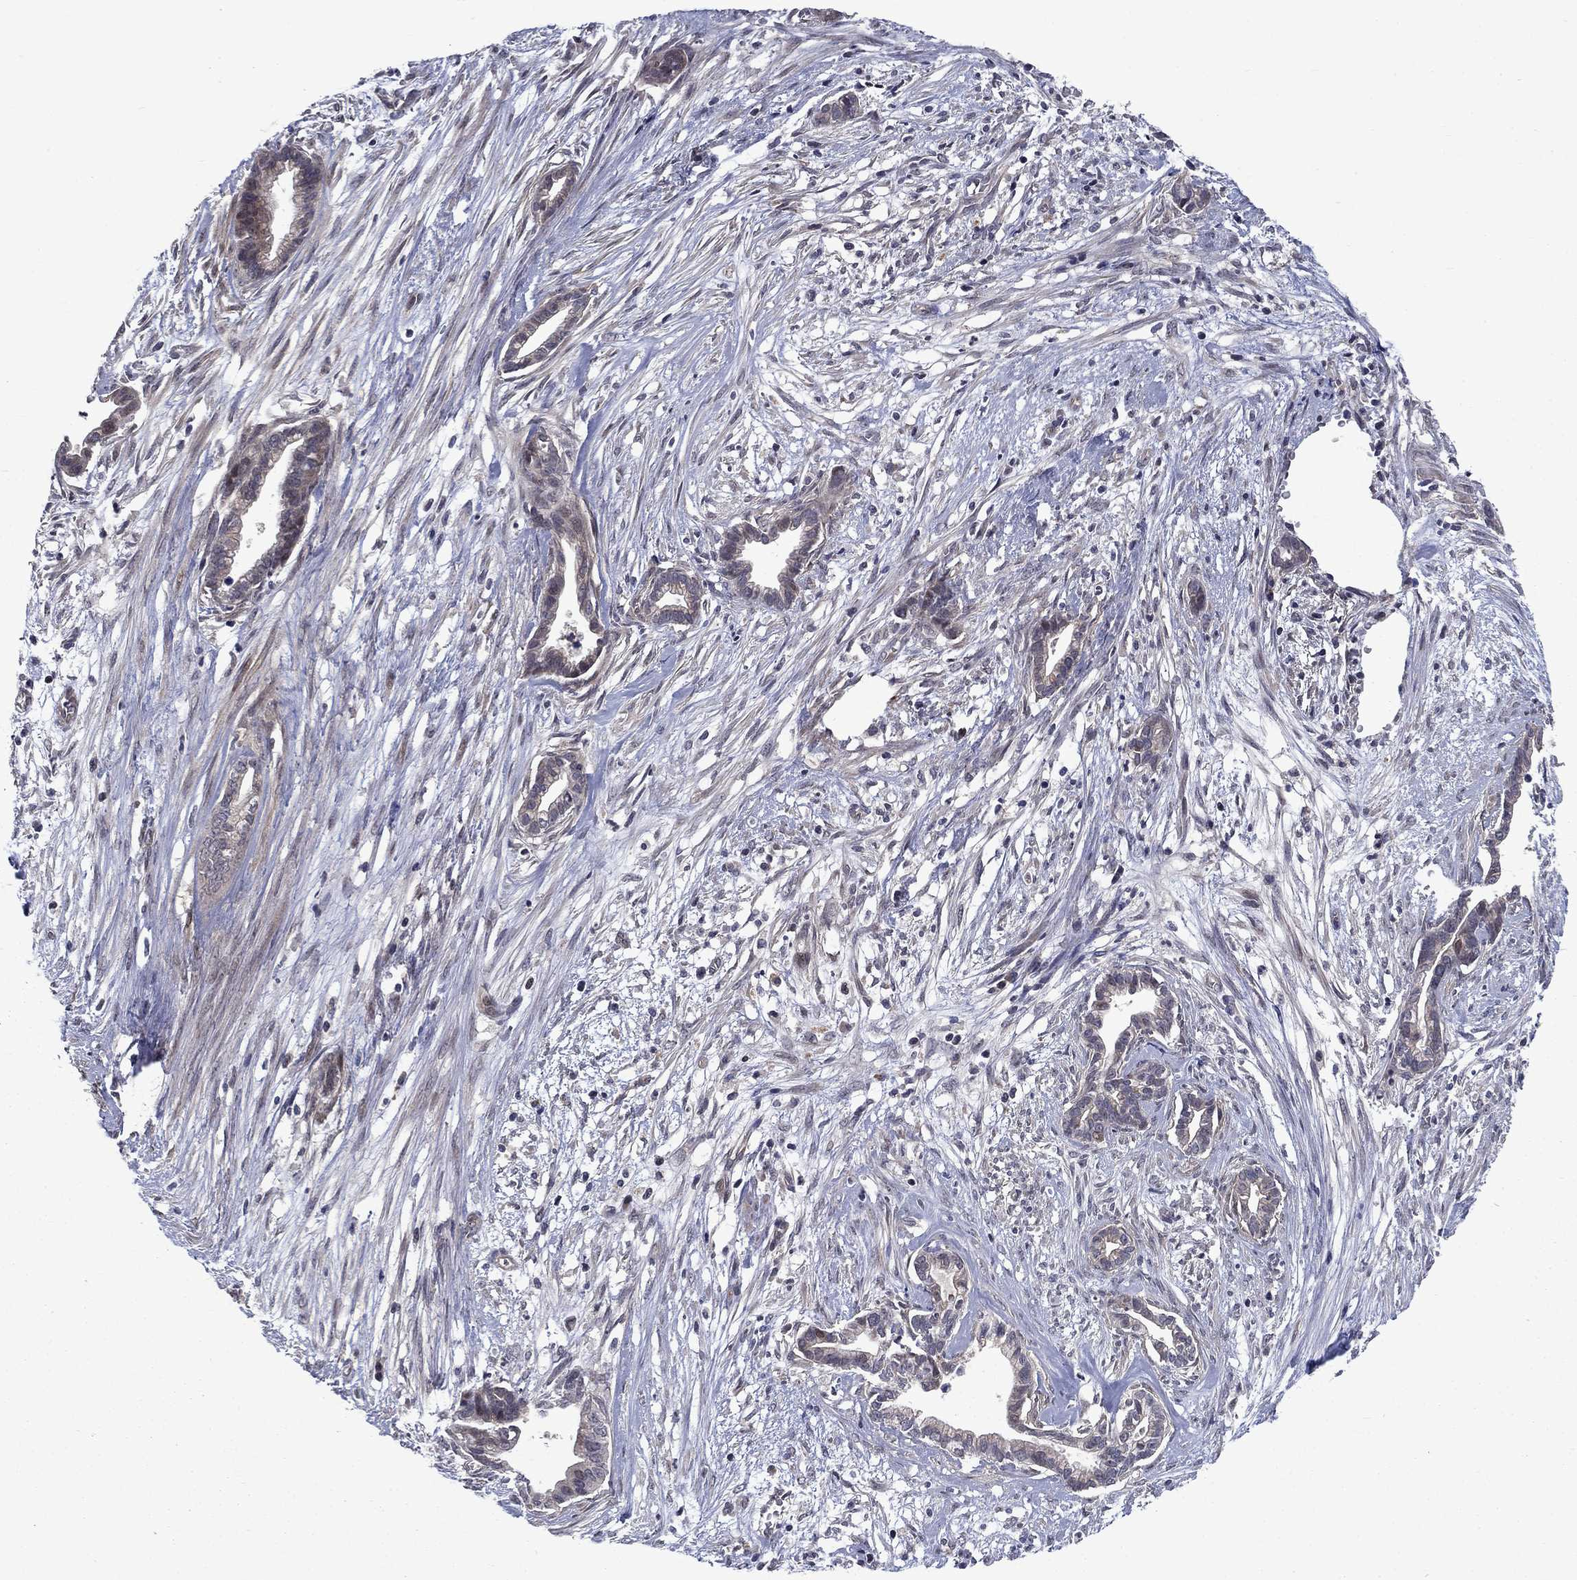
{"staining": {"intensity": "negative", "quantity": "none", "location": "none"}, "tissue": "cervical cancer", "cell_type": "Tumor cells", "image_type": "cancer", "snomed": [{"axis": "morphology", "description": "Adenocarcinoma, NOS"}, {"axis": "topography", "description": "Cervix"}], "caption": "Protein analysis of cervical cancer exhibits no significant positivity in tumor cells. The staining is performed using DAB (3,3'-diaminobenzidine) brown chromogen with nuclei counter-stained in using hematoxylin.", "gene": "FAM3B", "patient": {"sex": "female", "age": 62}}